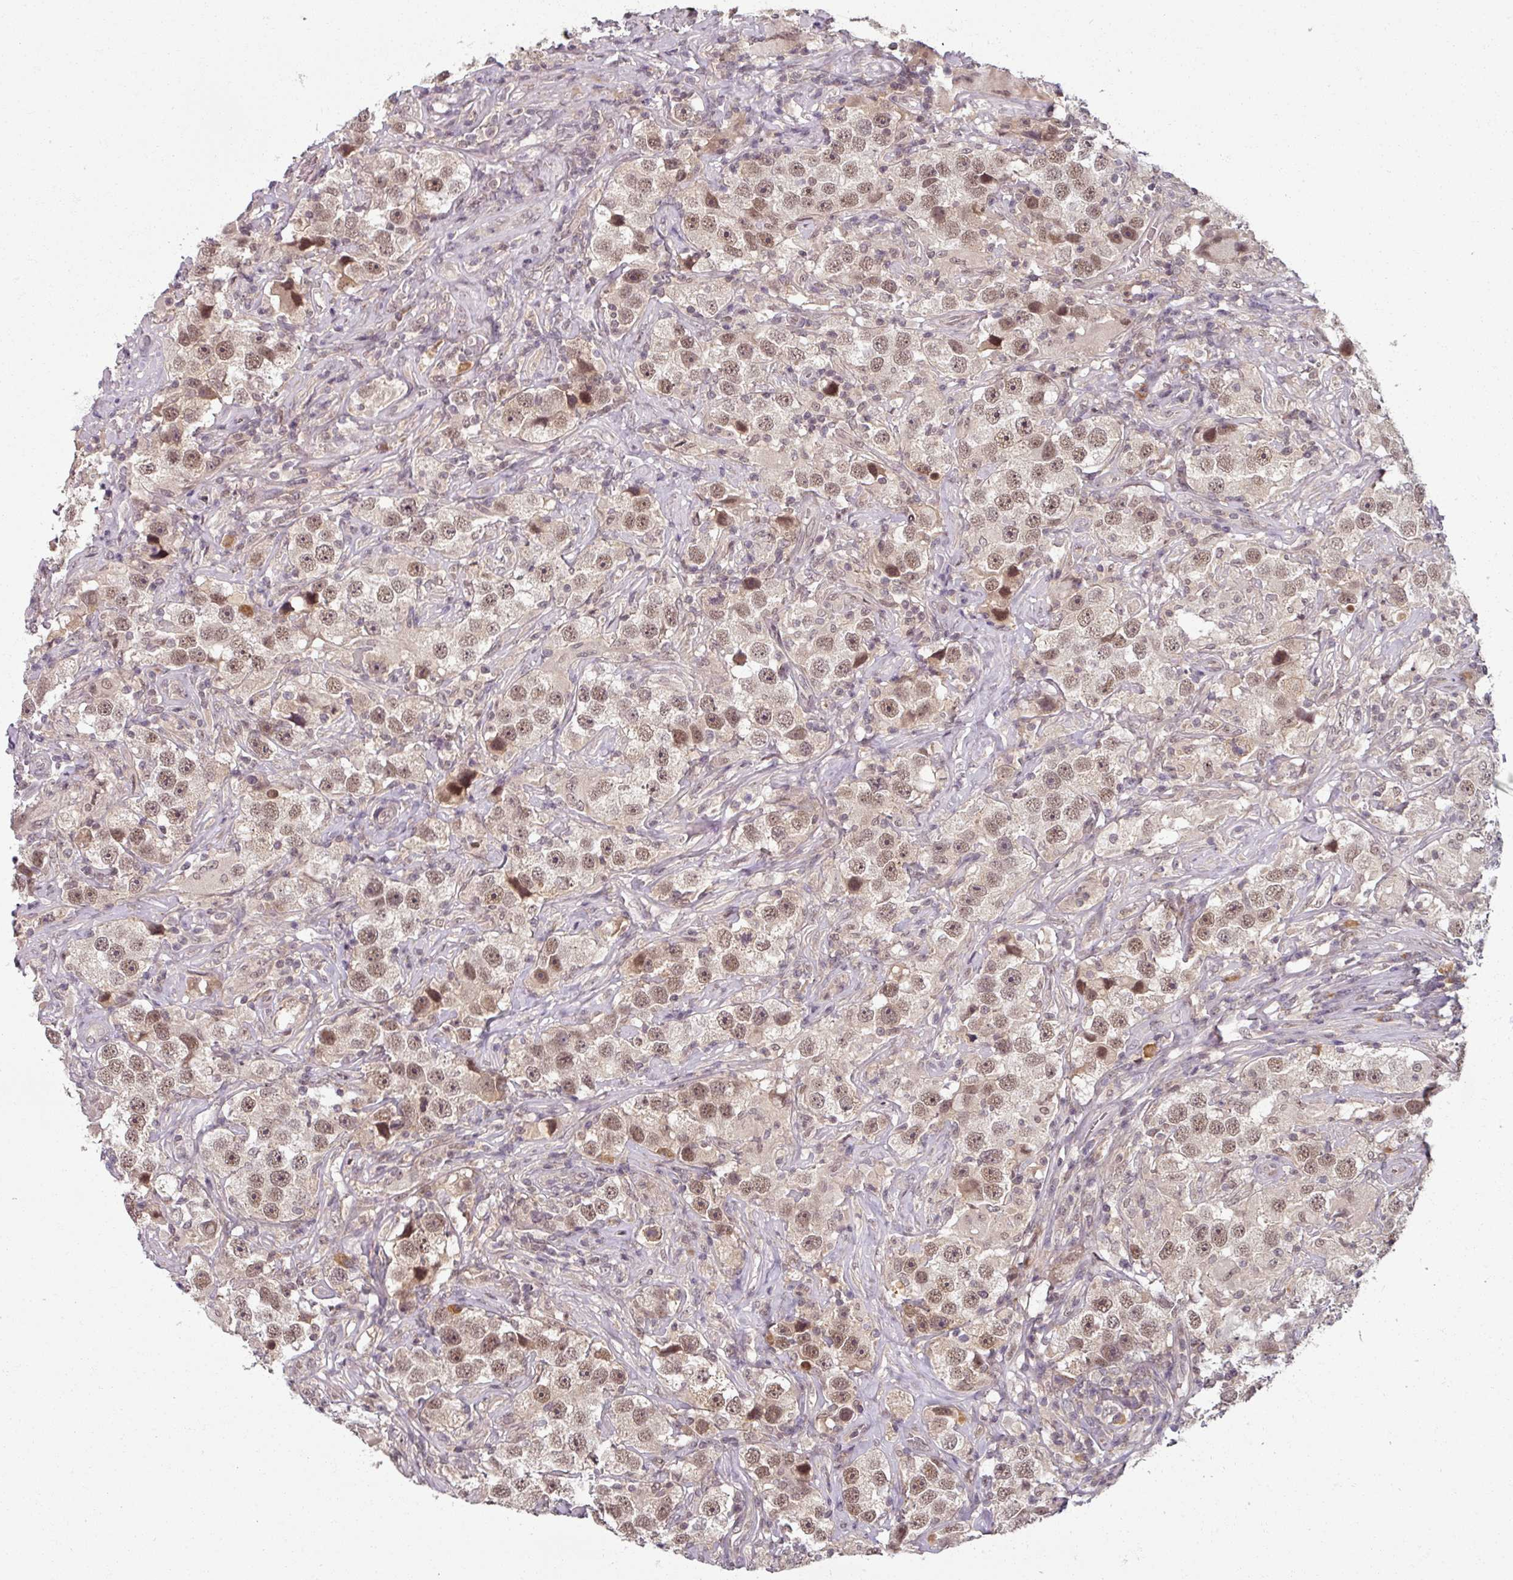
{"staining": {"intensity": "moderate", "quantity": ">75%", "location": "nuclear"}, "tissue": "testis cancer", "cell_type": "Tumor cells", "image_type": "cancer", "snomed": [{"axis": "morphology", "description": "Seminoma, NOS"}, {"axis": "topography", "description": "Testis"}], "caption": "The histopathology image demonstrates immunohistochemical staining of testis seminoma. There is moderate nuclear staining is seen in about >75% of tumor cells. (DAB (3,3'-diaminobenzidine) IHC, brown staining for protein, blue staining for nuclei).", "gene": "POLR2G", "patient": {"sex": "male", "age": 49}}